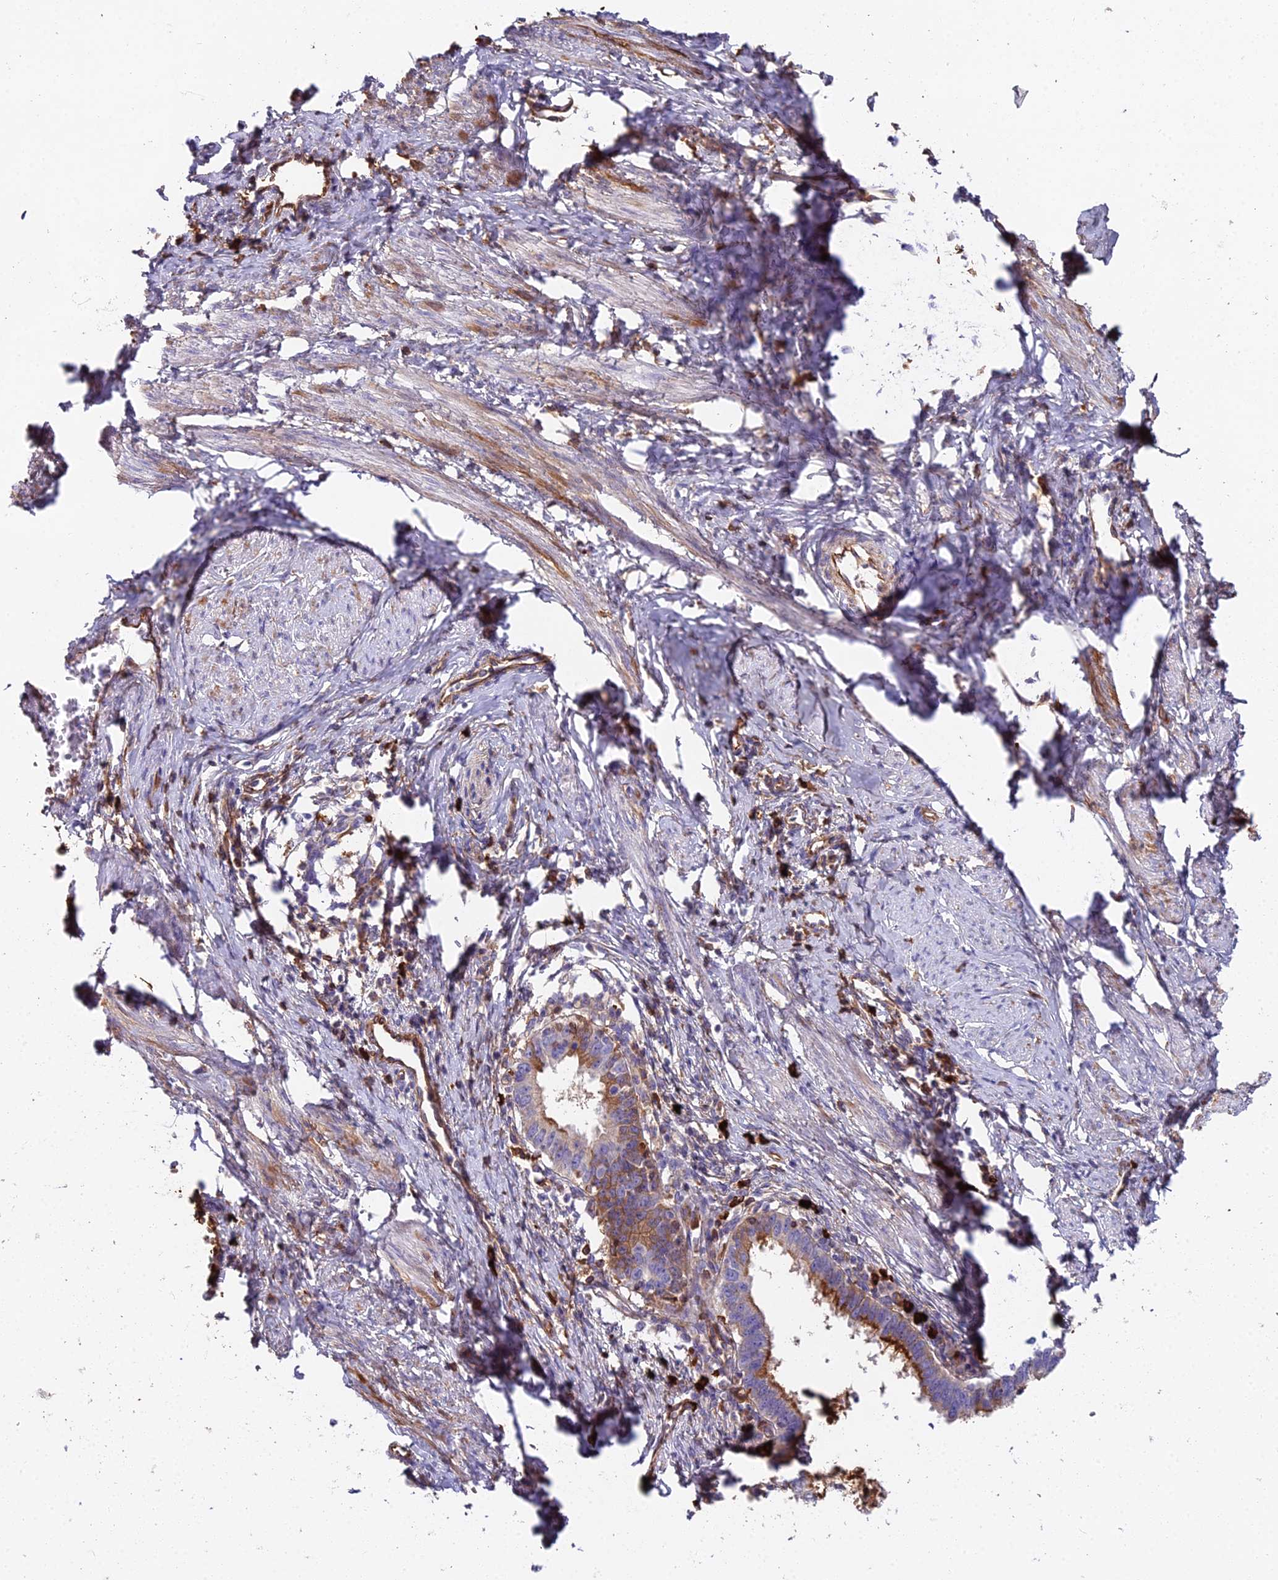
{"staining": {"intensity": "moderate", "quantity": "<25%", "location": "cytoplasmic/membranous"}, "tissue": "cervical cancer", "cell_type": "Tumor cells", "image_type": "cancer", "snomed": [{"axis": "morphology", "description": "Adenocarcinoma, NOS"}, {"axis": "topography", "description": "Cervix"}], "caption": "A low amount of moderate cytoplasmic/membranous expression is present in approximately <25% of tumor cells in adenocarcinoma (cervical) tissue.", "gene": "BEX4", "patient": {"sex": "female", "age": 36}}